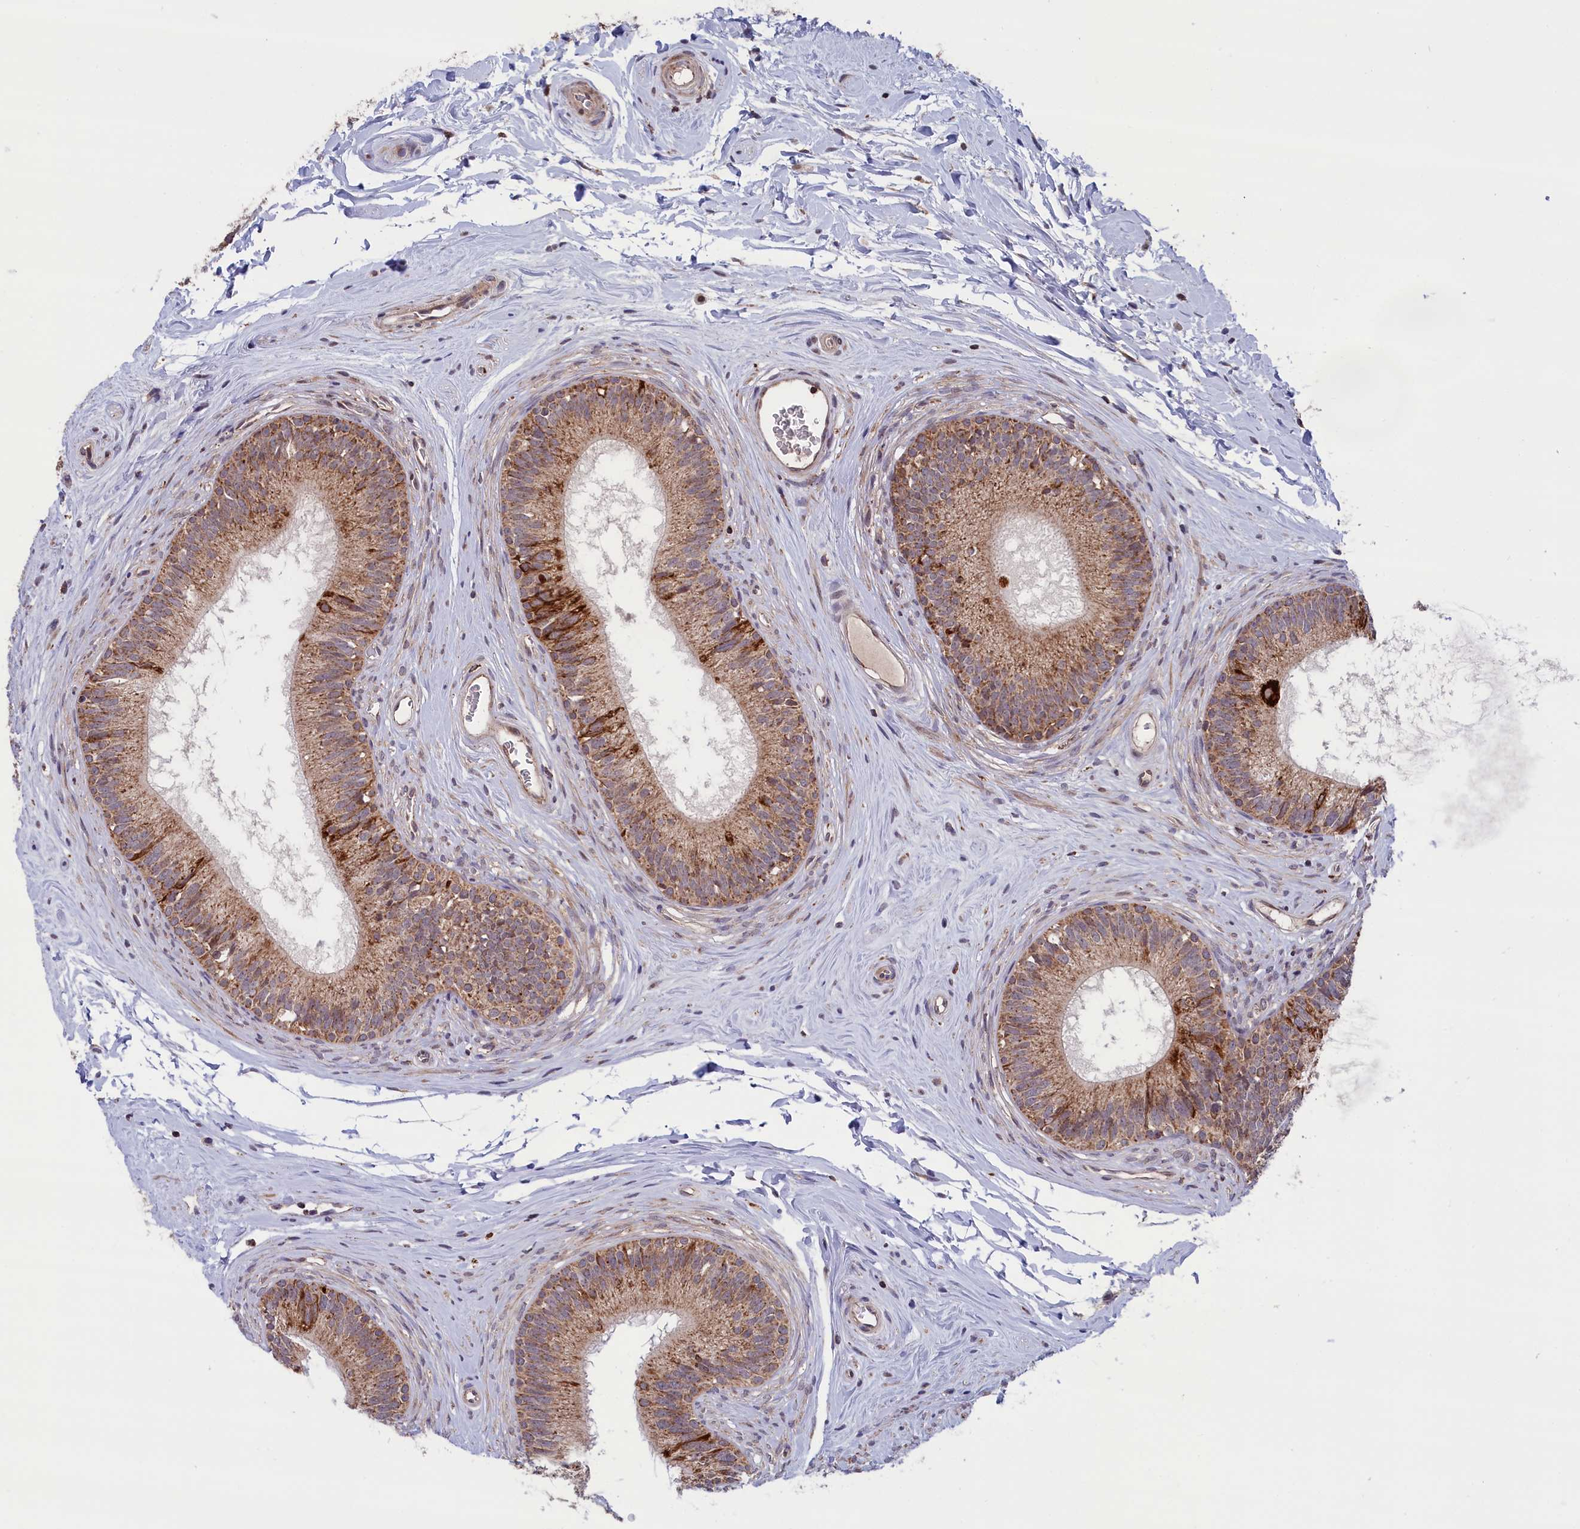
{"staining": {"intensity": "strong", "quantity": "<25%", "location": "cytoplasmic/membranous"}, "tissue": "epididymis", "cell_type": "Glandular cells", "image_type": "normal", "snomed": [{"axis": "morphology", "description": "Normal tissue, NOS"}, {"axis": "topography", "description": "Epididymis"}], "caption": "Human epididymis stained for a protein (brown) displays strong cytoplasmic/membranous positive positivity in about <25% of glandular cells.", "gene": "TIMM44", "patient": {"sex": "male", "age": 33}}